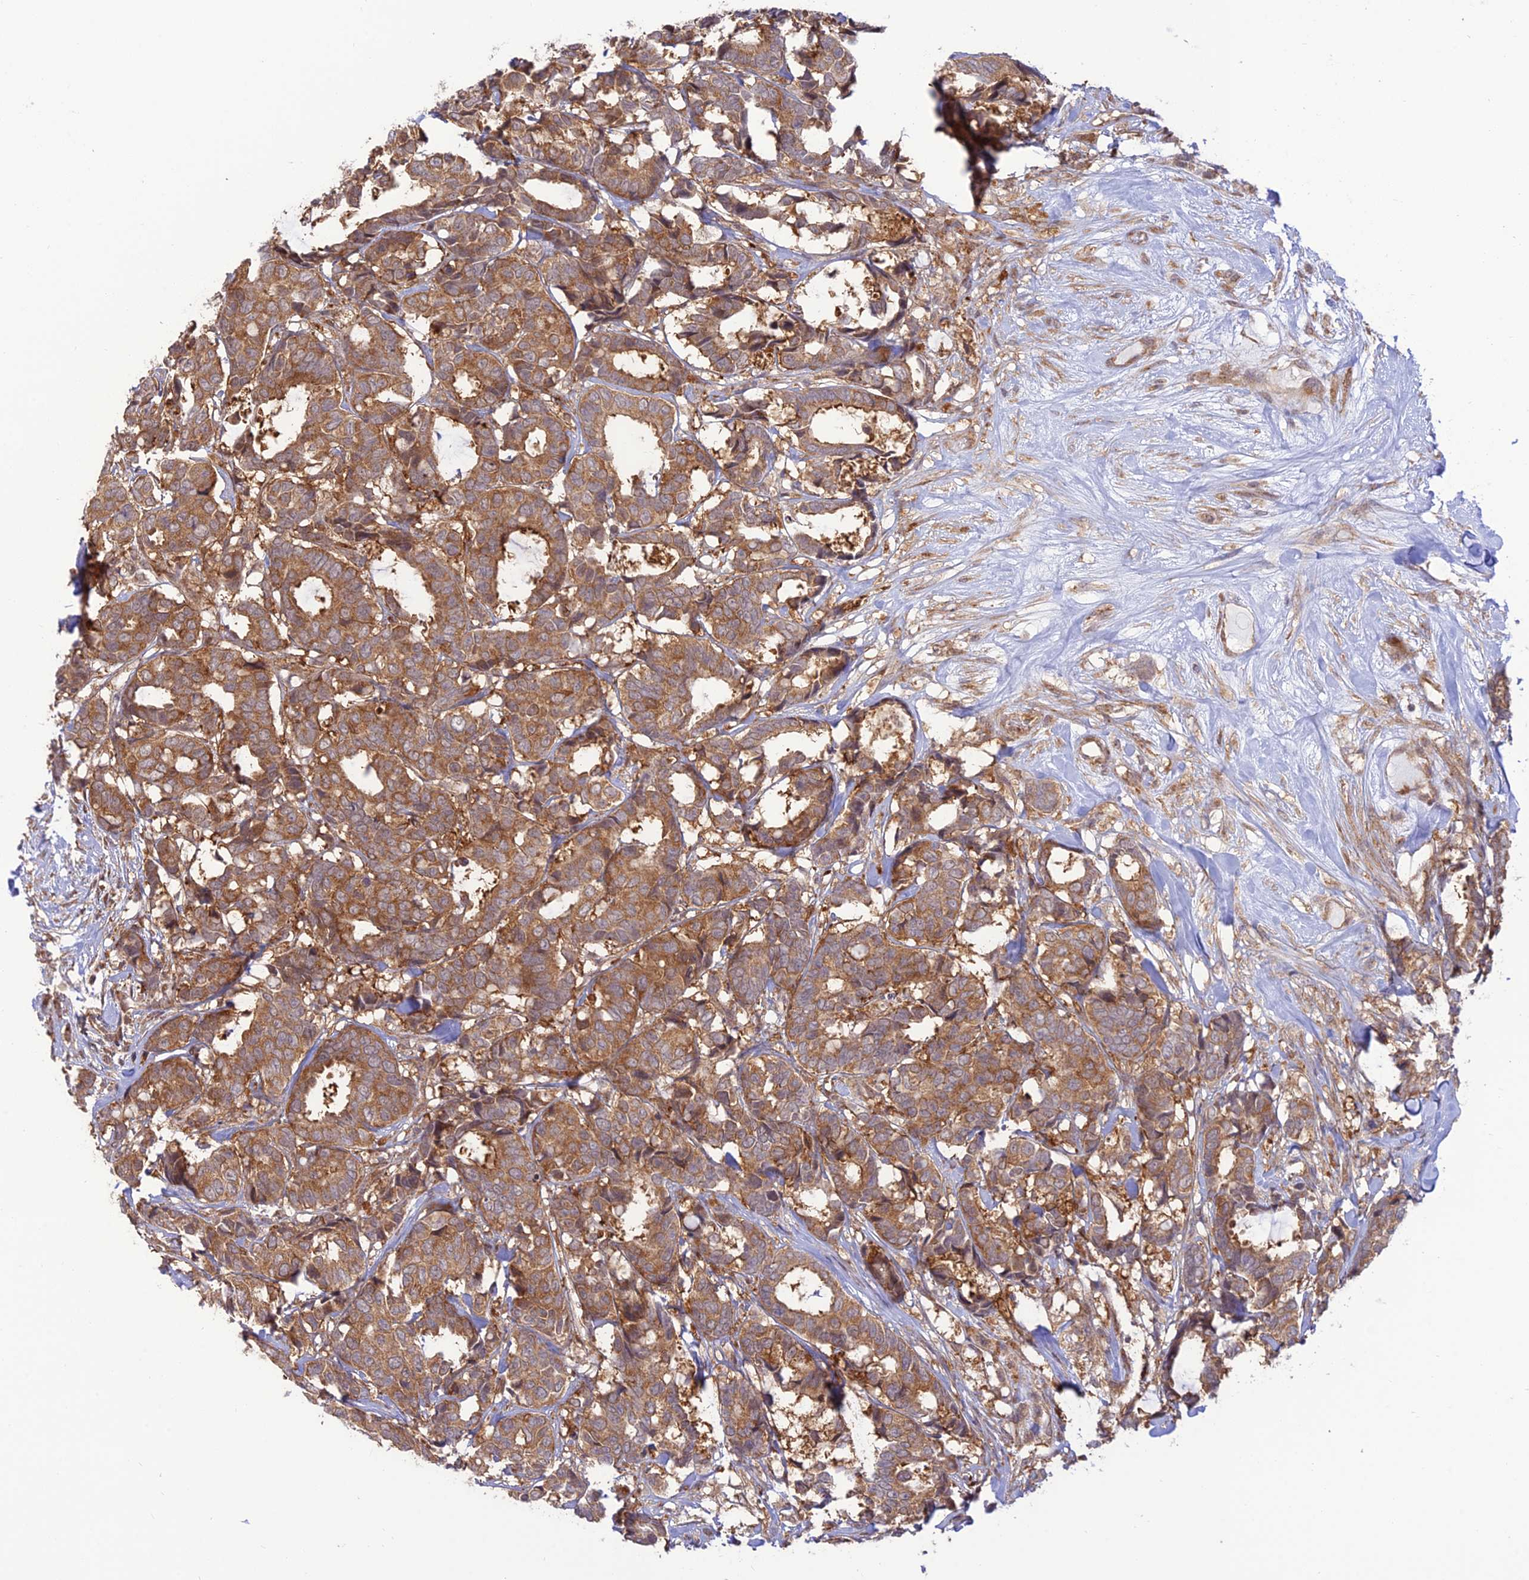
{"staining": {"intensity": "moderate", "quantity": ">75%", "location": "cytoplasmic/membranous"}, "tissue": "breast cancer", "cell_type": "Tumor cells", "image_type": "cancer", "snomed": [{"axis": "morphology", "description": "Duct carcinoma"}, {"axis": "topography", "description": "Breast"}], "caption": "This histopathology image displays invasive ductal carcinoma (breast) stained with IHC to label a protein in brown. The cytoplasmic/membranous of tumor cells show moderate positivity for the protein. Nuclei are counter-stained blue.", "gene": "GOLGA3", "patient": {"sex": "female", "age": 87}}